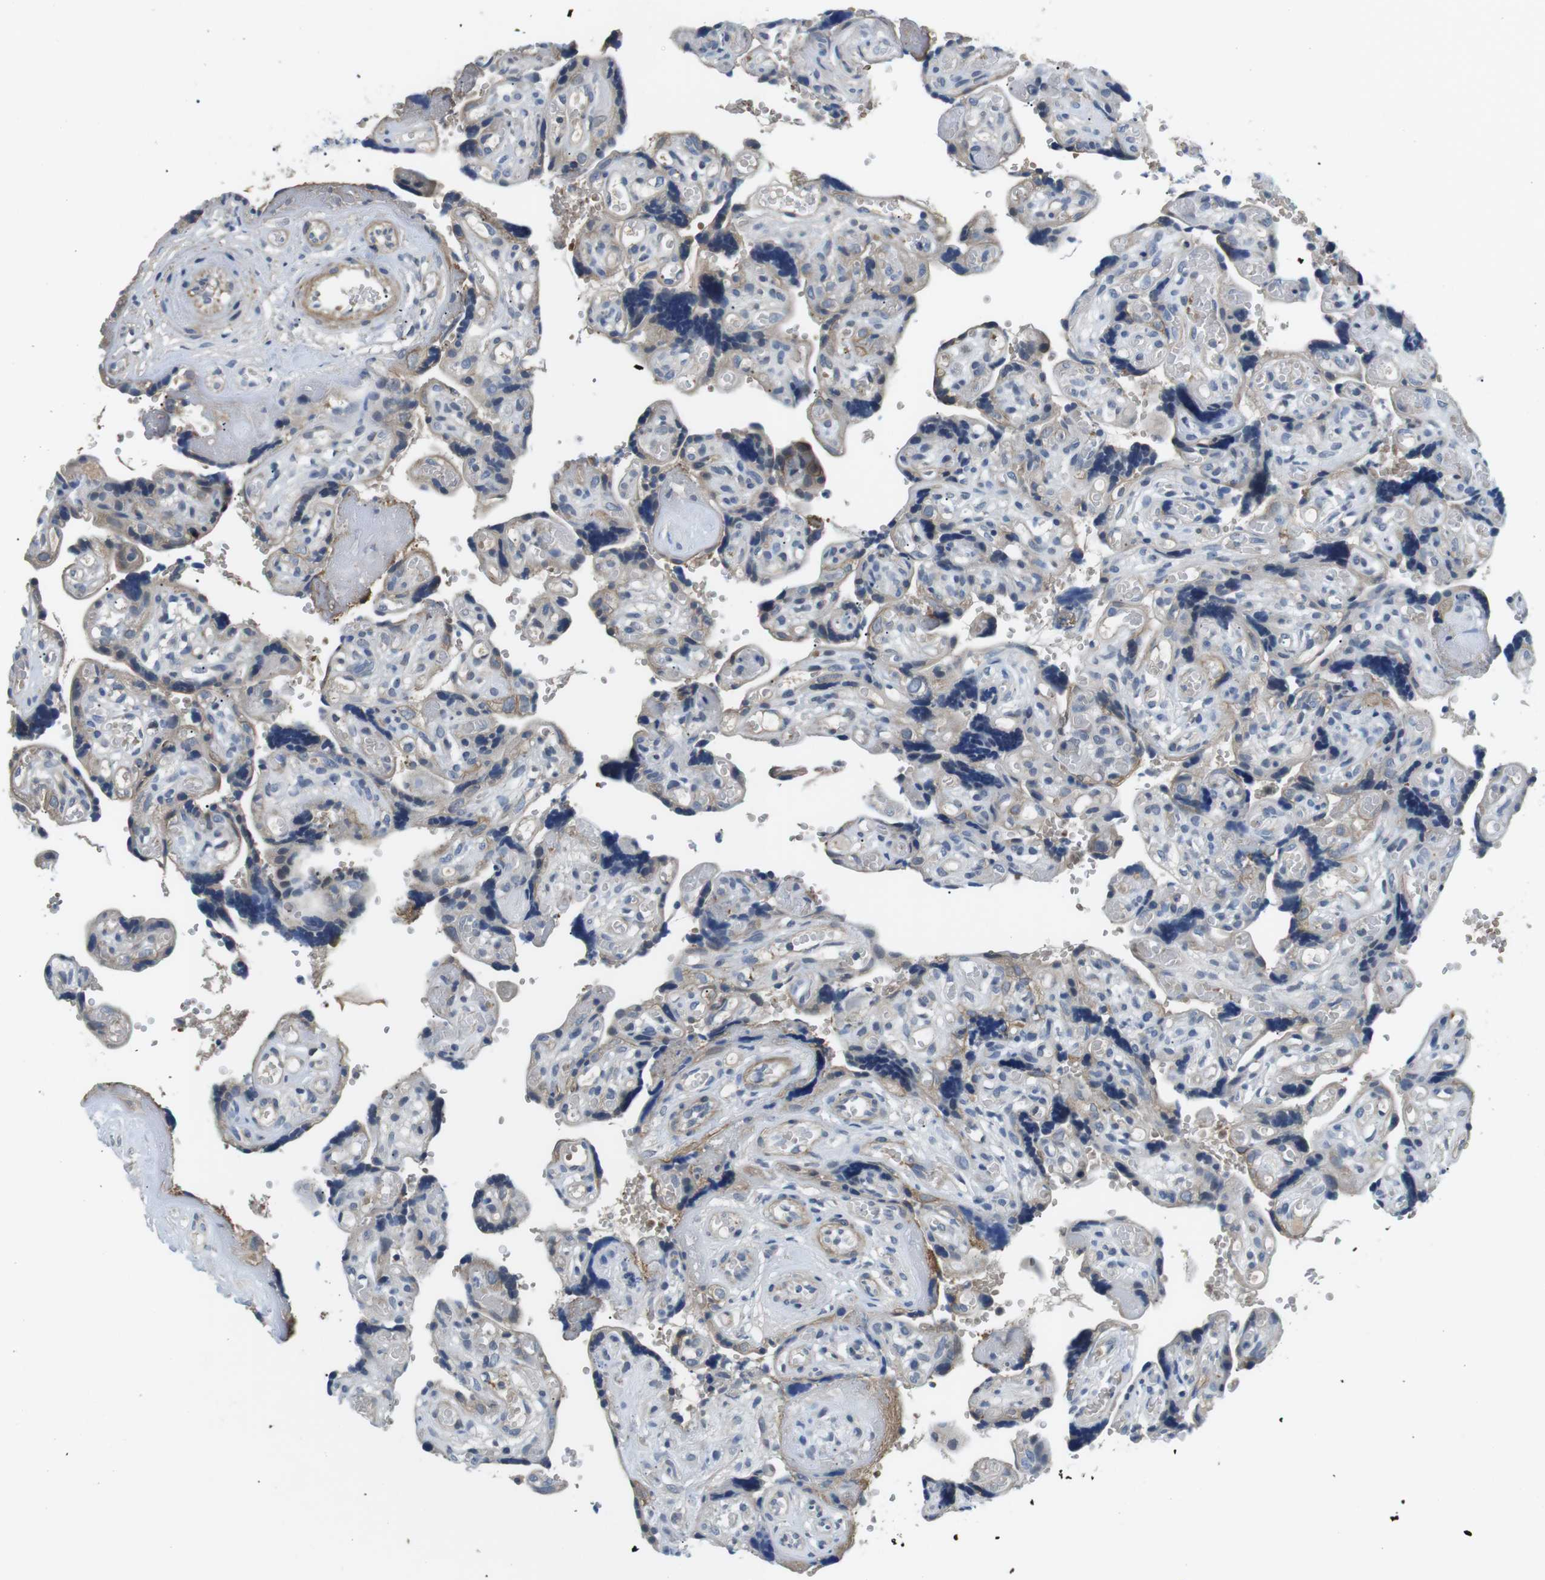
{"staining": {"intensity": "weak", "quantity": "<25%", "location": "cytoplasmic/membranous"}, "tissue": "placenta", "cell_type": "Decidual cells", "image_type": "normal", "snomed": [{"axis": "morphology", "description": "Normal tissue, NOS"}, {"axis": "topography", "description": "Placenta"}], "caption": "Immunohistochemical staining of normal placenta reveals no significant staining in decidual cells.", "gene": "WSCD1", "patient": {"sex": "female", "age": 30}}